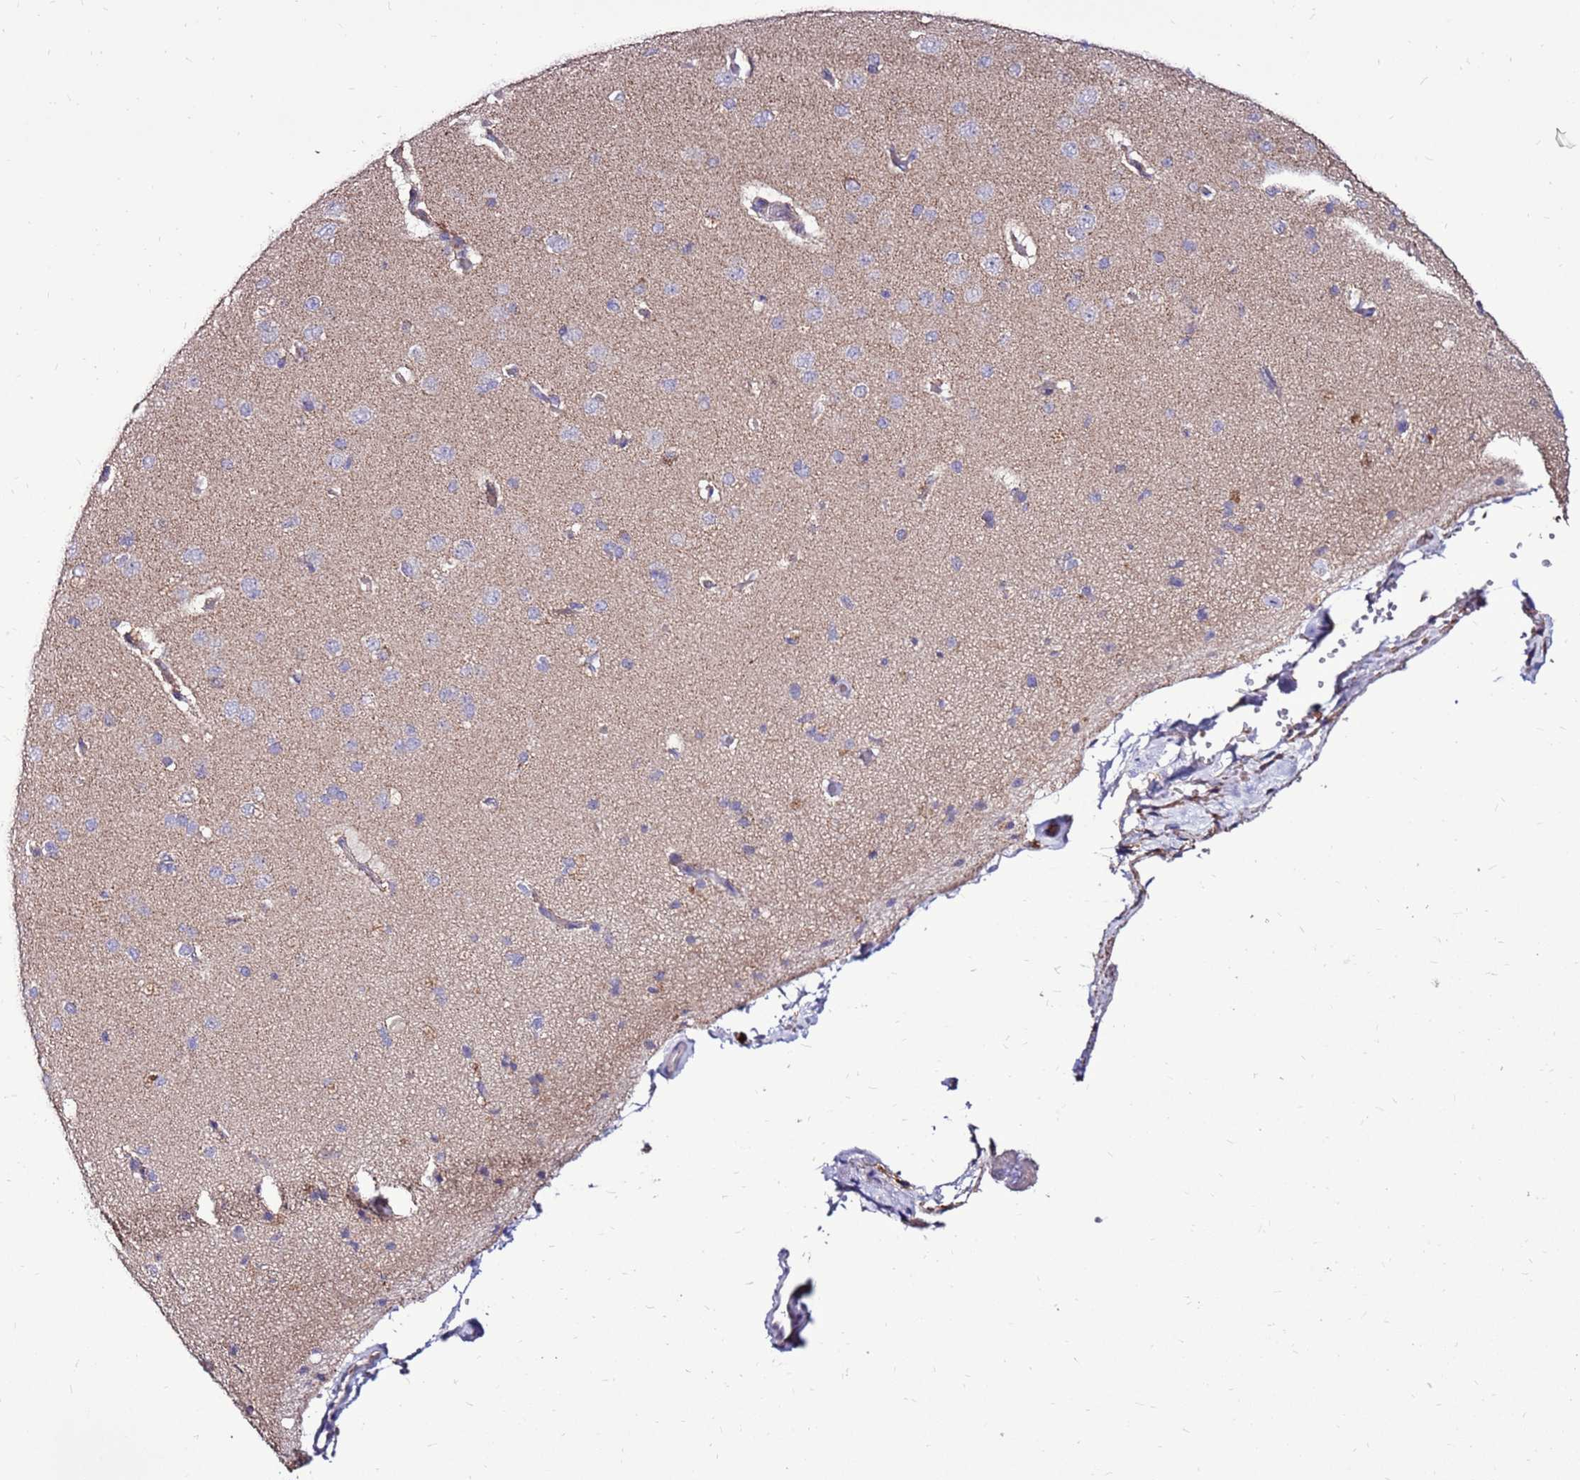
{"staining": {"intensity": "weak", "quantity": ">75%", "location": "cytoplasmic/membranous"}, "tissue": "cerebral cortex", "cell_type": "Endothelial cells", "image_type": "normal", "snomed": [{"axis": "morphology", "description": "Normal tissue, NOS"}, {"axis": "topography", "description": "Cerebral cortex"}], "caption": "A brown stain highlights weak cytoplasmic/membranous positivity of a protein in endothelial cells of unremarkable human cerebral cortex. The protein is shown in brown color, while the nuclei are stained blue.", "gene": "SPSB3", "patient": {"sex": "male", "age": 62}}